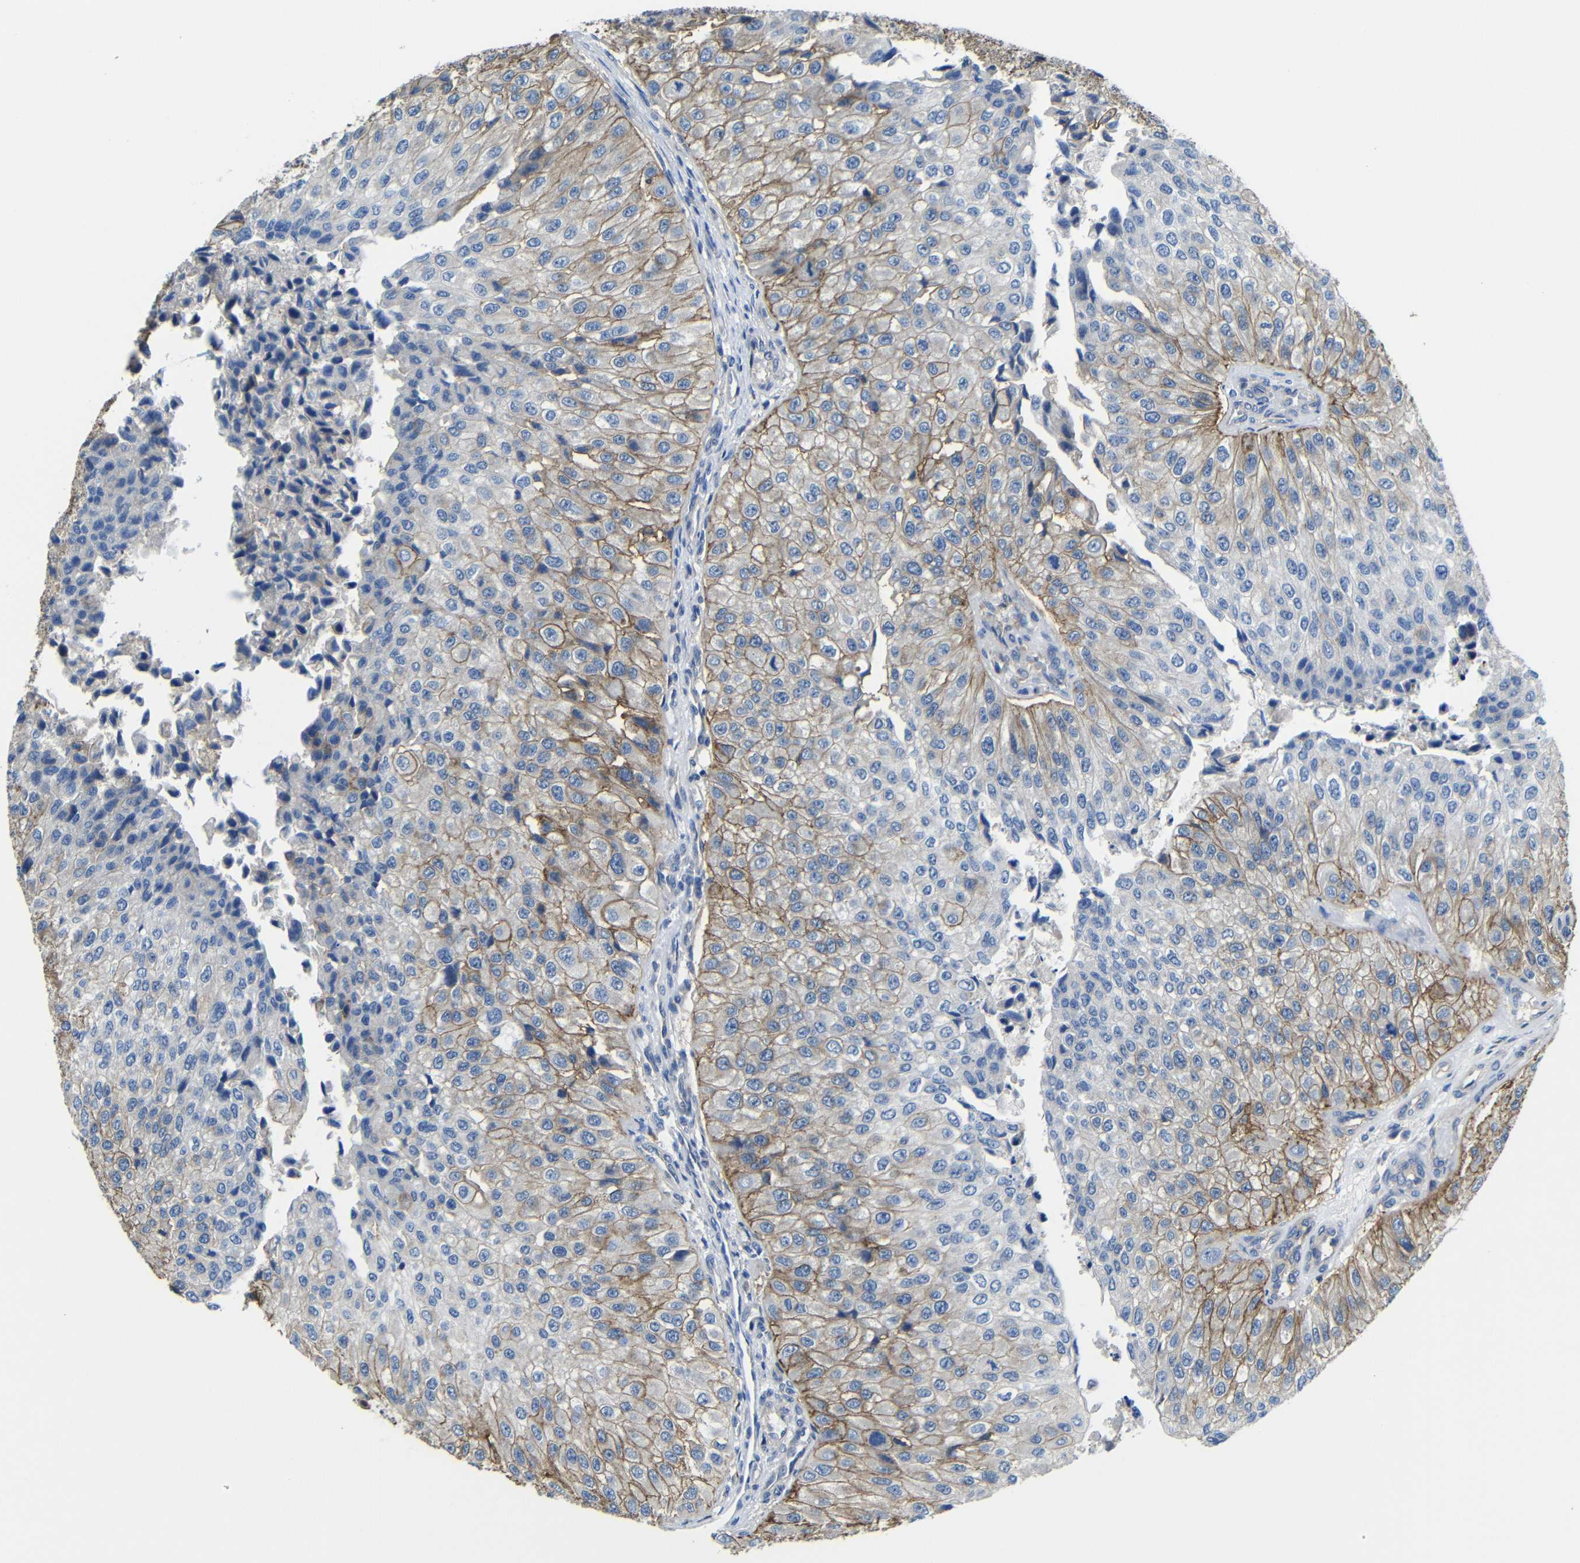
{"staining": {"intensity": "moderate", "quantity": "25%-75%", "location": "cytoplasmic/membranous"}, "tissue": "urothelial cancer", "cell_type": "Tumor cells", "image_type": "cancer", "snomed": [{"axis": "morphology", "description": "Urothelial carcinoma, High grade"}, {"axis": "topography", "description": "Kidney"}, {"axis": "topography", "description": "Urinary bladder"}], "caption": "Immunohistochemistry (IHC) (DAB) staining of human urothelial cancer displays moderate cytoplasmic/membranous protein expression in about 25%-75% of tumor cells.", "gene": "ZNF90", "patient": {"sex": "male", "age": 77}}